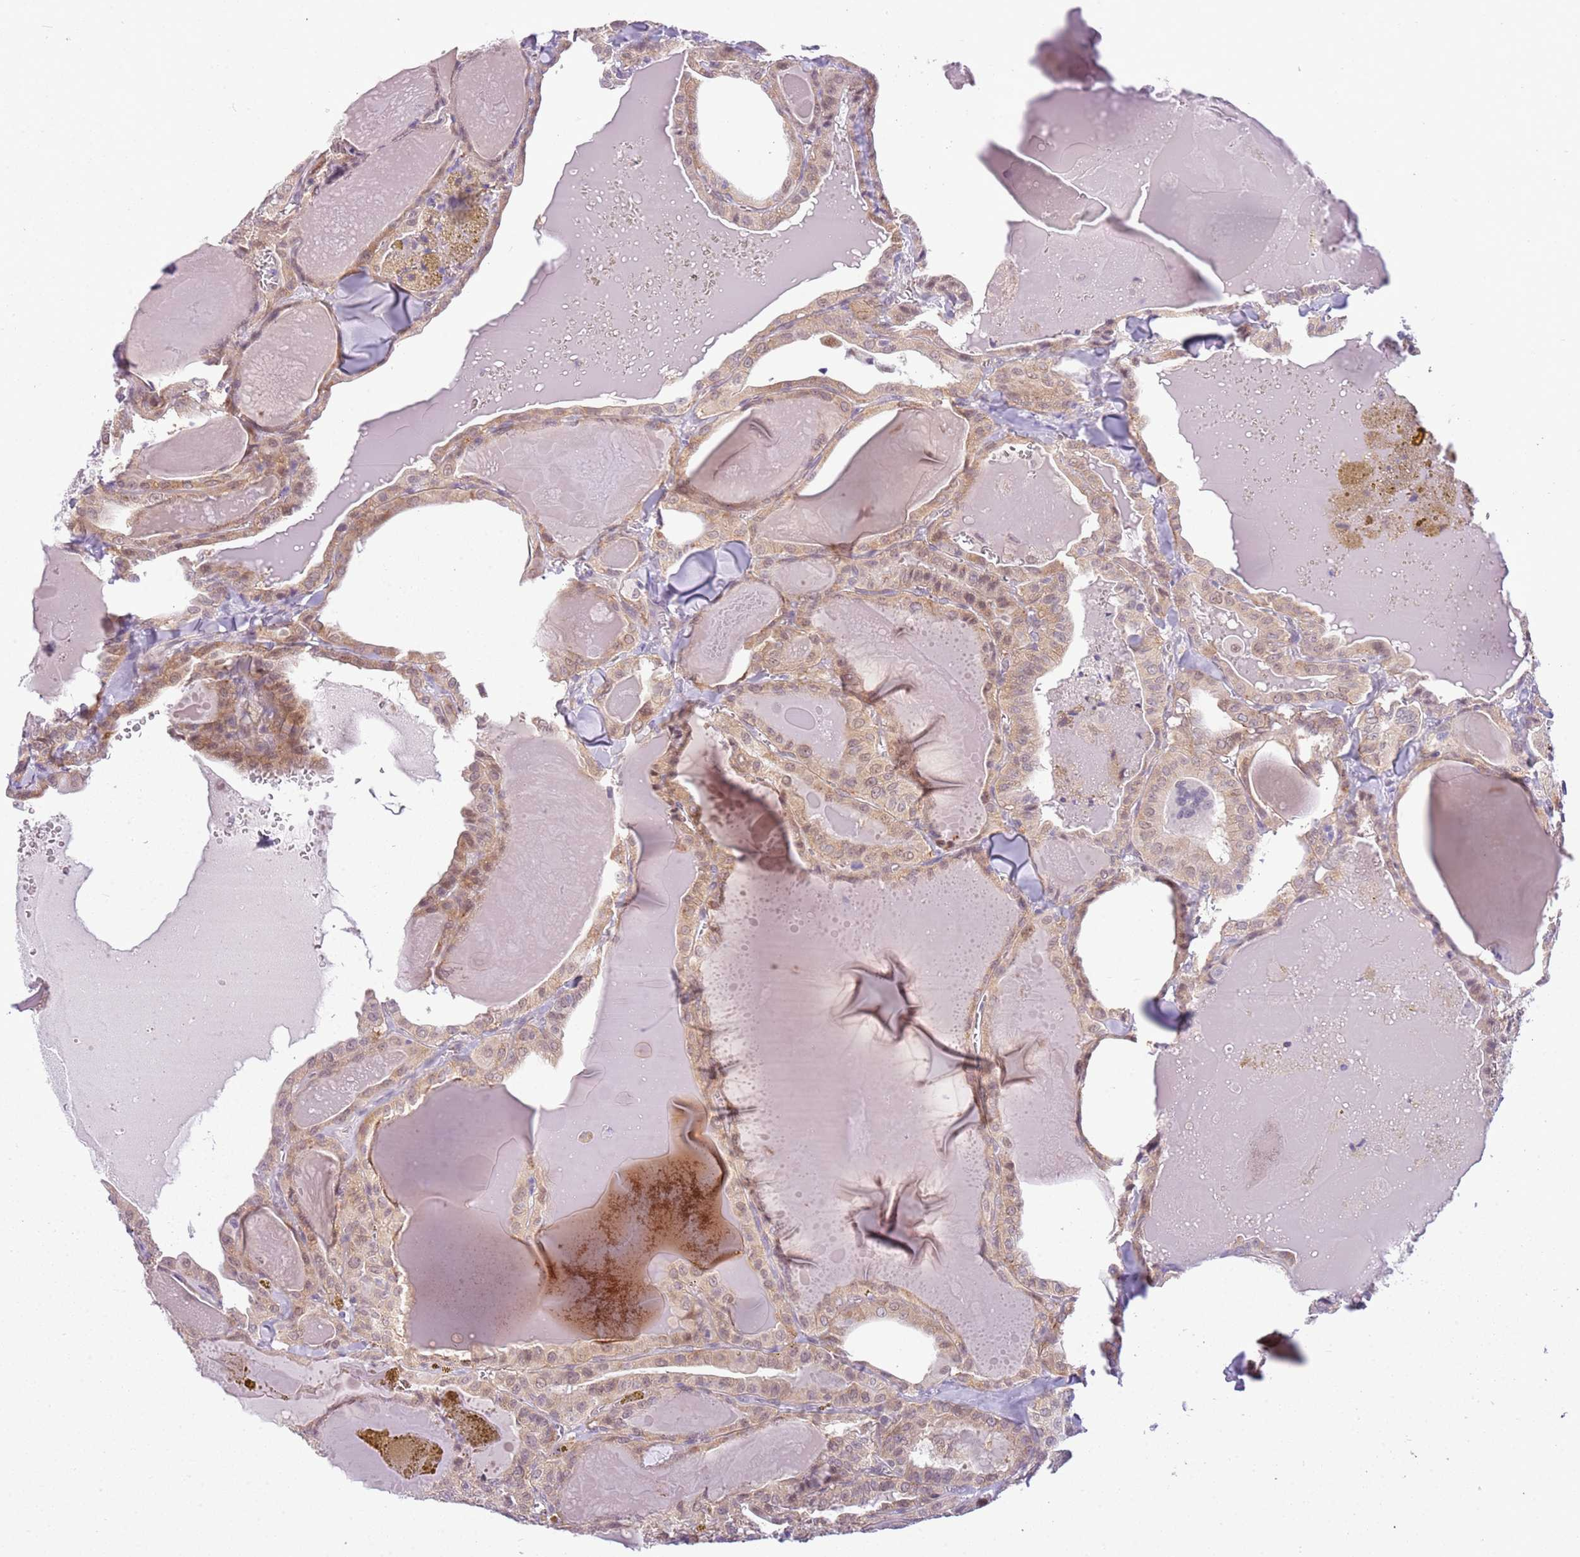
{"staining": {"intensity": "moderate", "quantity": ">75%", "location": "cytoplasmic/membranous,nuclear"}, "tissue": "thyroid cancer", "cell_type": "Tumor cells", "image_type": "cancer", "snomed": [{"axis": "morphology", "description": "Papillary adenocarcinoma, NOS"}, {"axis": "topography", "description": "Thyroid gland"}], "caption": "This is a micrograph of immunohistochemistry staining of thyroid cancer (papillary adenocarcinoma), which shows moderate expression in the cytoplasmic/membranous and nuclear of tumor cells.", "gene": "FAM120C", "patient": {"sex": "male", "age": 52}}